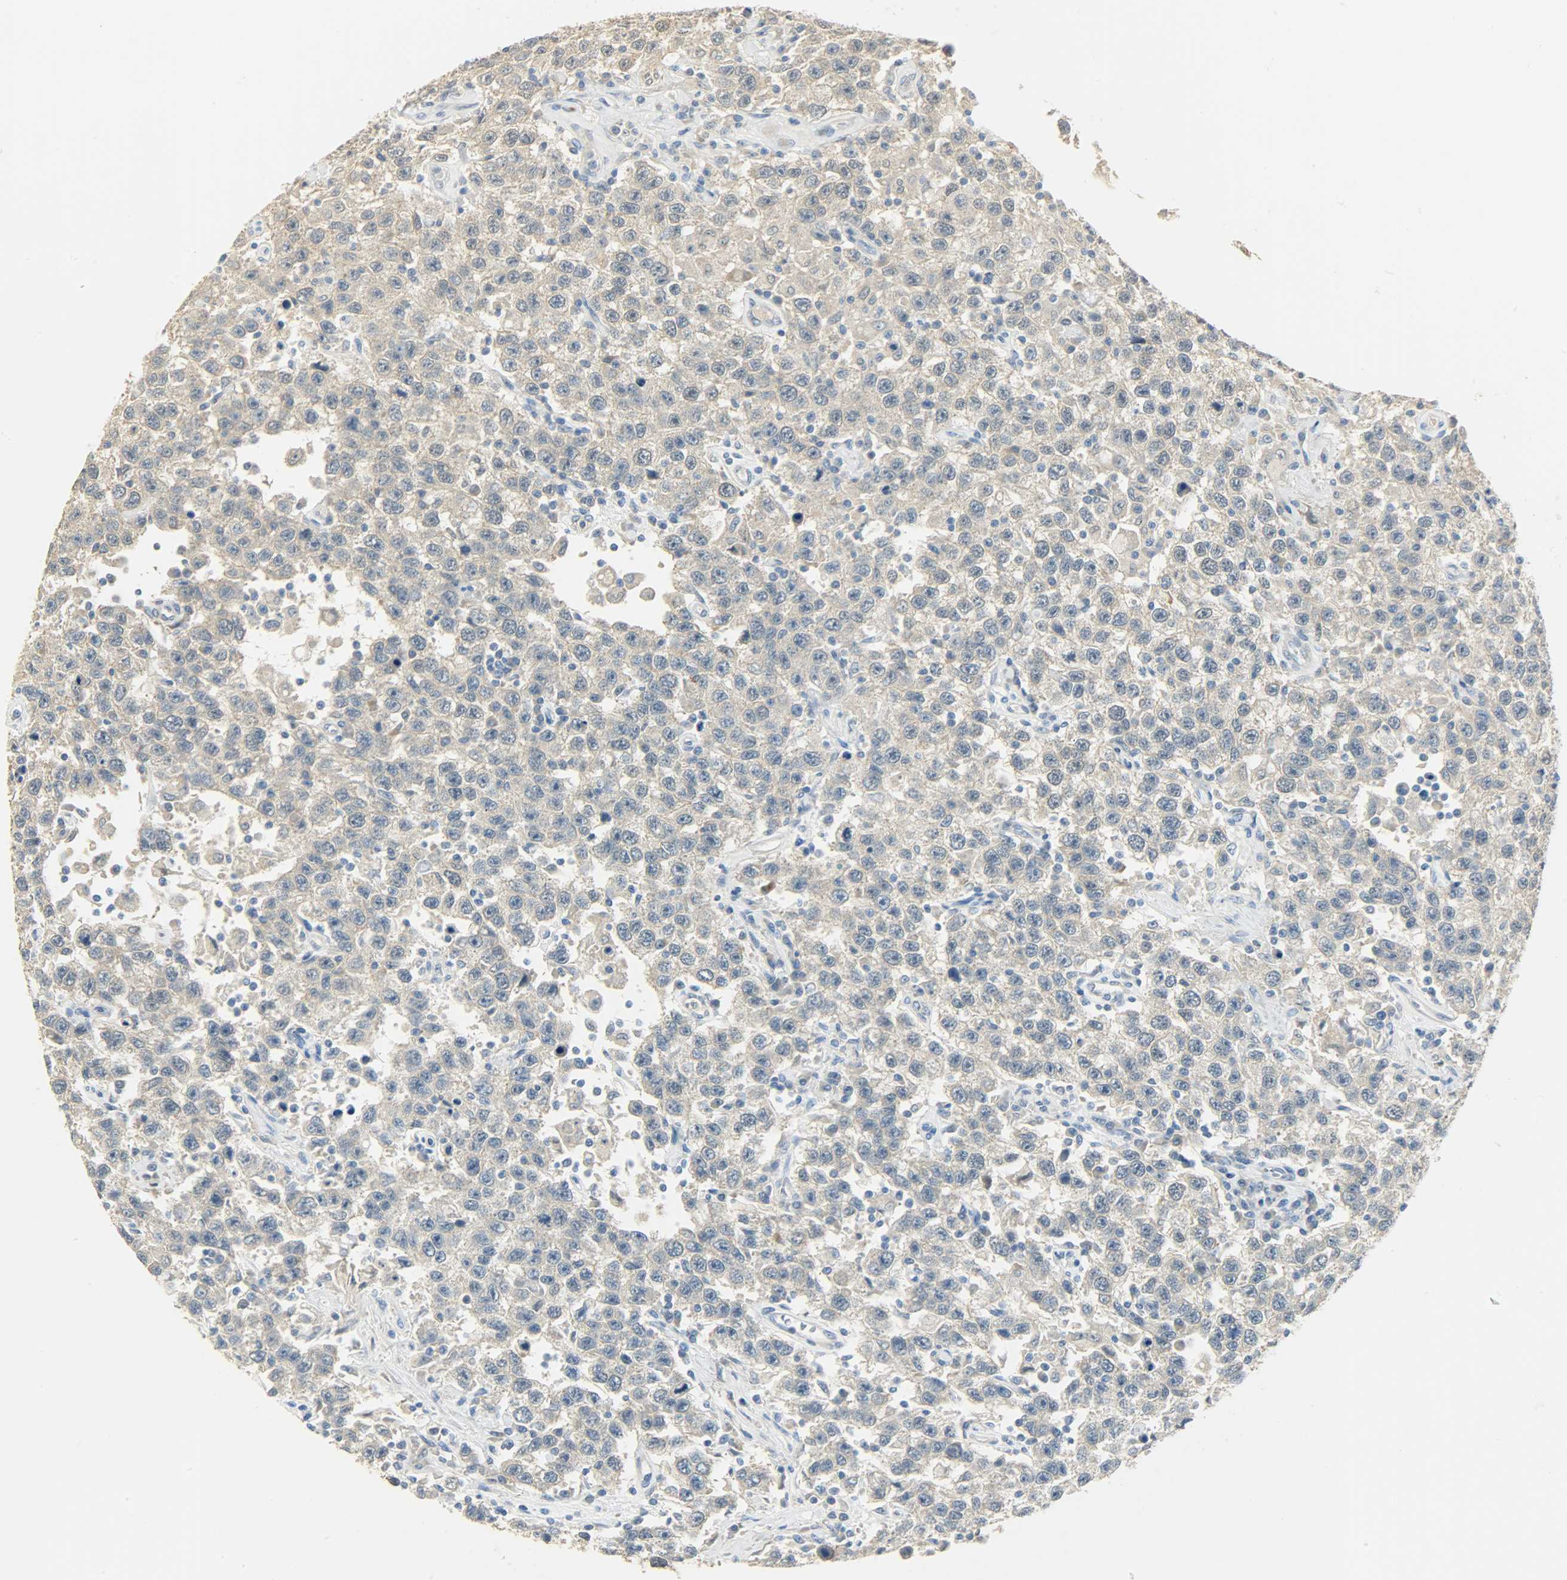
{"staining": {"intensity": "weak", "quantity": "25%-75%", "location": "cytoplasmic/membranous"}, "tissue": "testis cancer", "cell_type": "Tumor cells", "image_type": "cancer", "snomed": [{"axis": "morphology", "description": "Seminoma, NOS"}, {"axis": "topography", "description": "Testis"}], "caption": "Immunohistochemistry (IHC) (DAB) staining of testis seminoma demonstrates weak cytoplasmic/membranous protein expression in approximately 25%-75% of tumor cells. The staining was performed using DAB (3,3'-diaminobenzidine) to visualize the protein expression in brown, while the nuclei were stained in blue with hematoxylin (Magnification: 20x).", "gene": "USP13", "patient": {"sex": "male", "age": 41}}